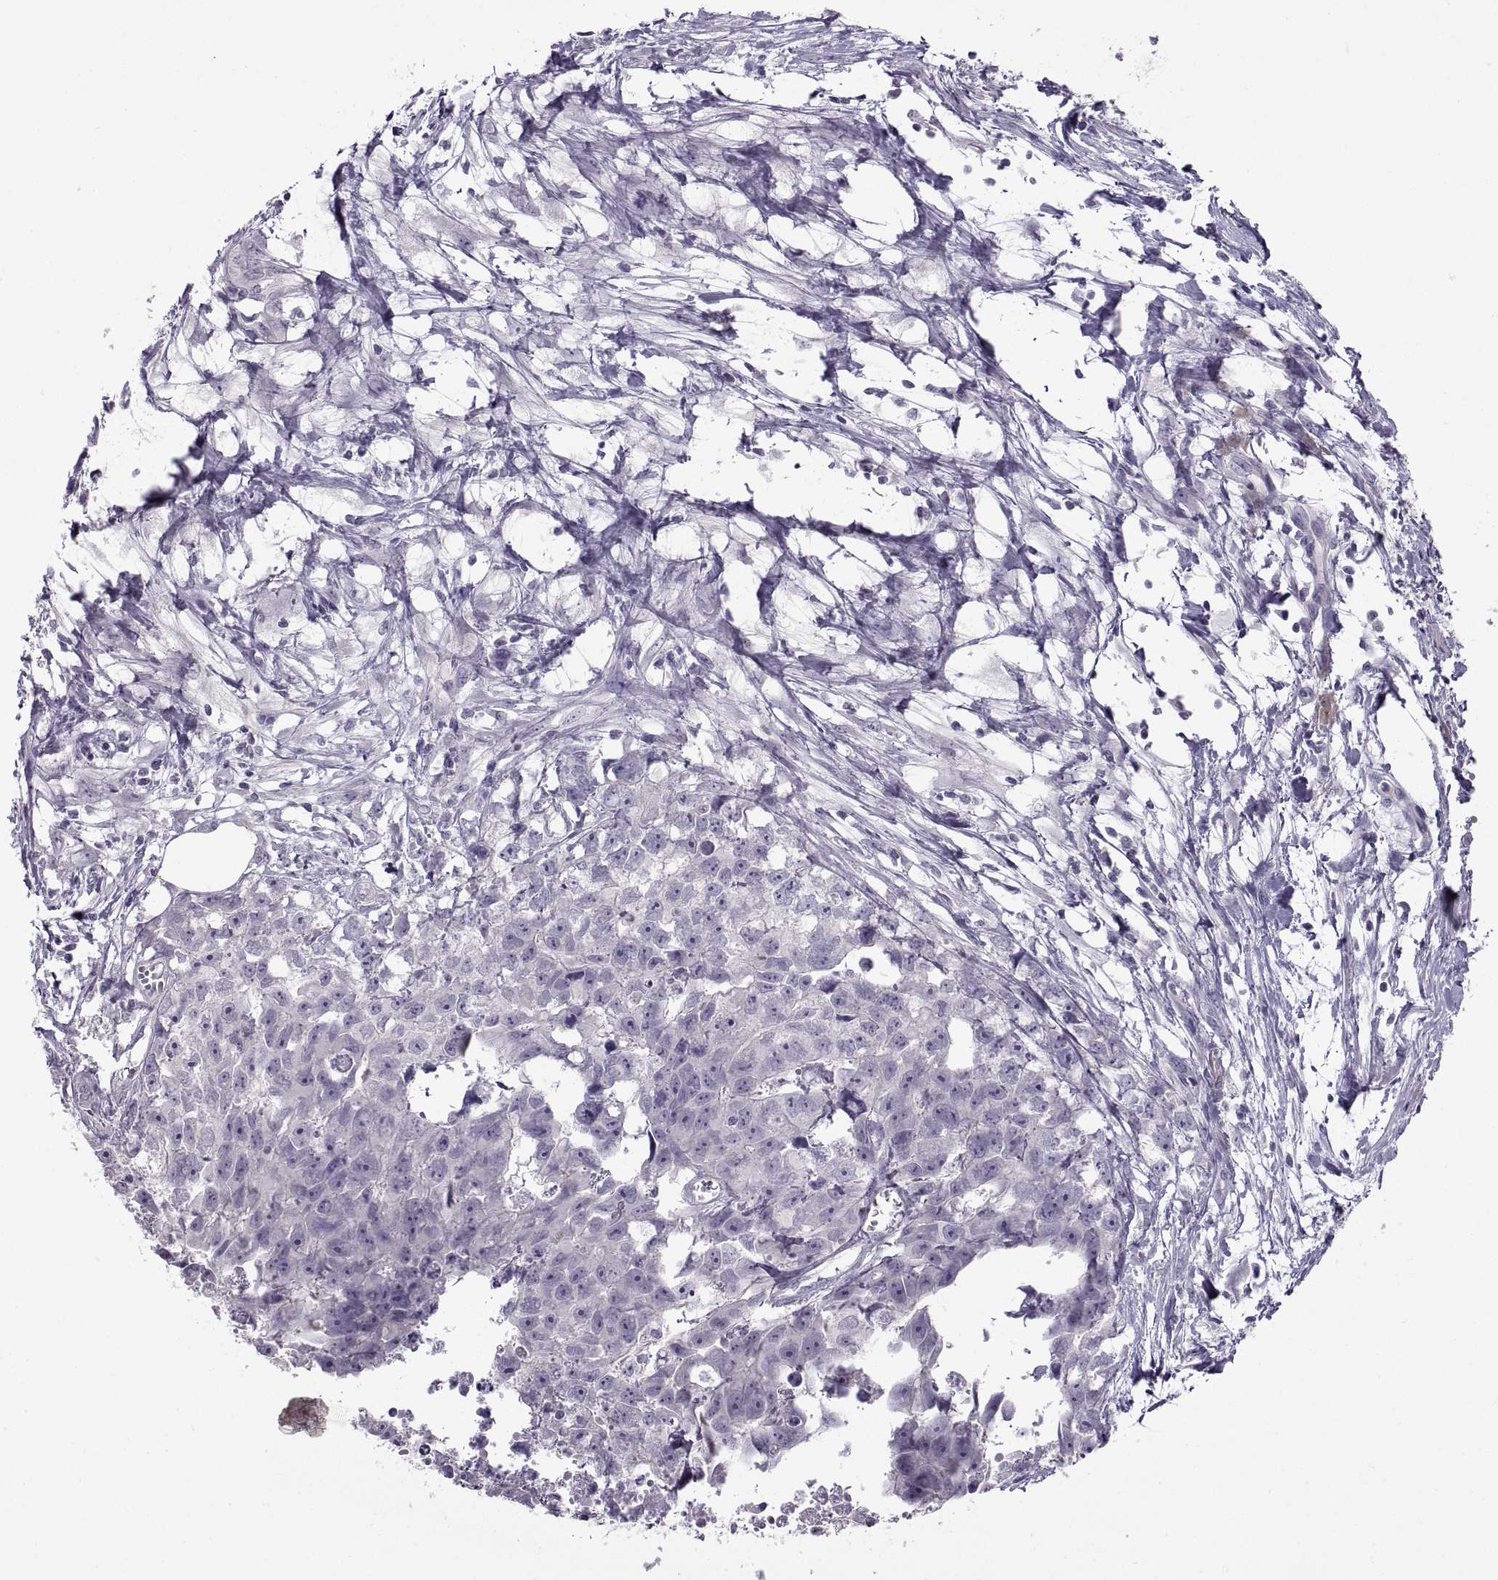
{"staining": {"intensity": "negative", "quantity": "none", "location": "none"}, "tissue": "testis cancer", "cell_type": "Tumor cells", "image_type": "cancer", "snomed": [{"axis": "morphology", "description": "Carcinoma, Embryonal, NOS"}, {"axis": "morphology", "description": "Teratoma, malignant, NOS"}, {"axis": "topography", "description": "Testis"}], "caption": "Testis cancer (embryonal carcinoma) was stained to show a protein in brown. There is no significant staining in tumor cells. (DAB (3,3'-diaminobenzidine) immunohistochemistry visualized using brightfield microscopy, high magnification).", "gene": "BSPH1", "patient": {"sex": "male", "age": 44}}